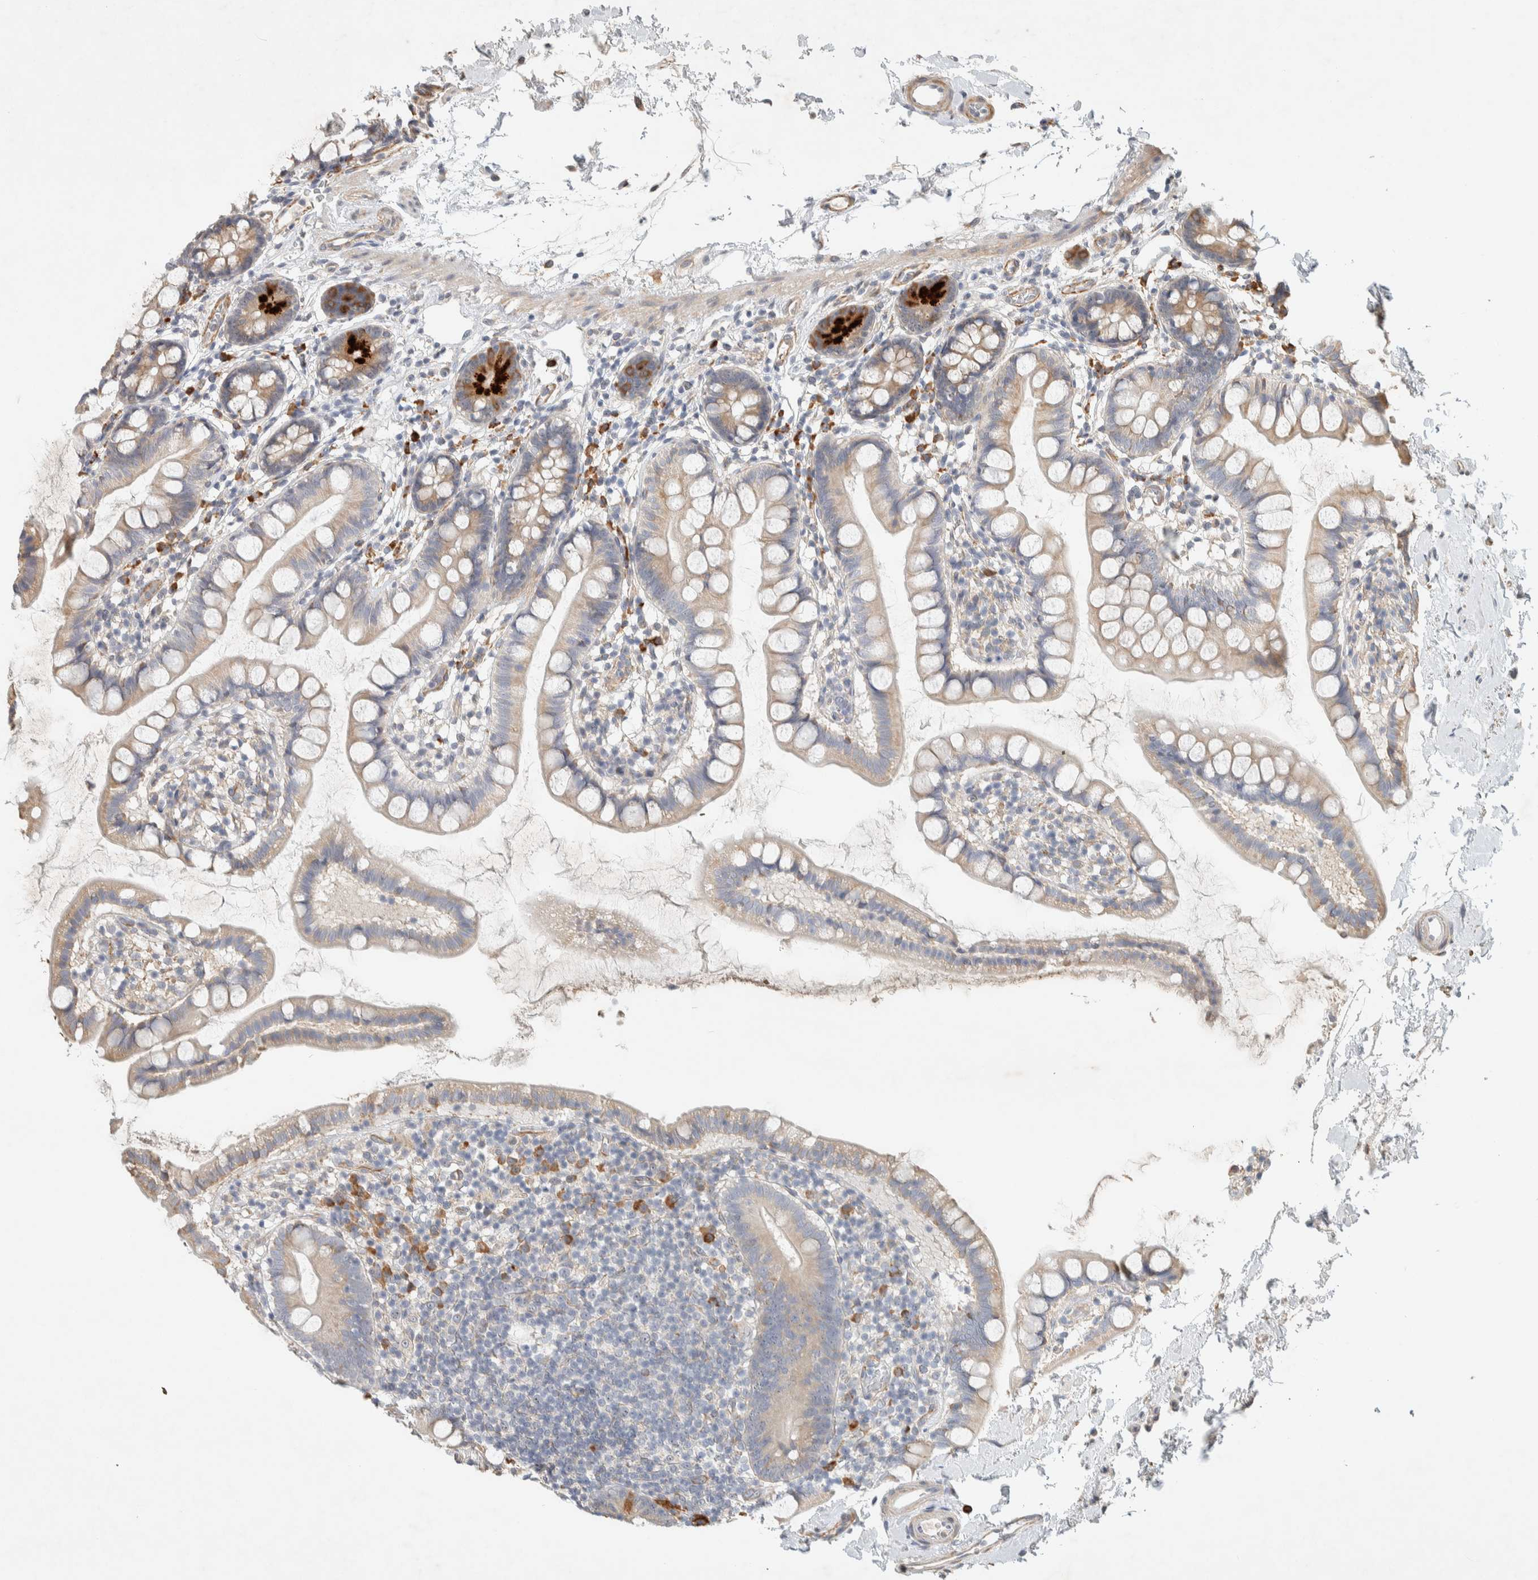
{"staining": {"intensity": "strong", "quantity": "<25%", "location": "cytoplasmic/membranous"}, "tissue": "small intestine", "cell_type": "Glandular cells", "image_type": "normal", "snomed": [{"axis": "morphology", "description": "Normal tissue, NOS"}, {"axis": "topography", "description": "Small intestine"}], "caption": "Glandular cells exhibit medium levels of strong cytoplasmic/membranous staining in approximately <25% of cells in normal small intestine.", "gene": "KLHL40", "patient": {"sex": "female", "age": 84}}